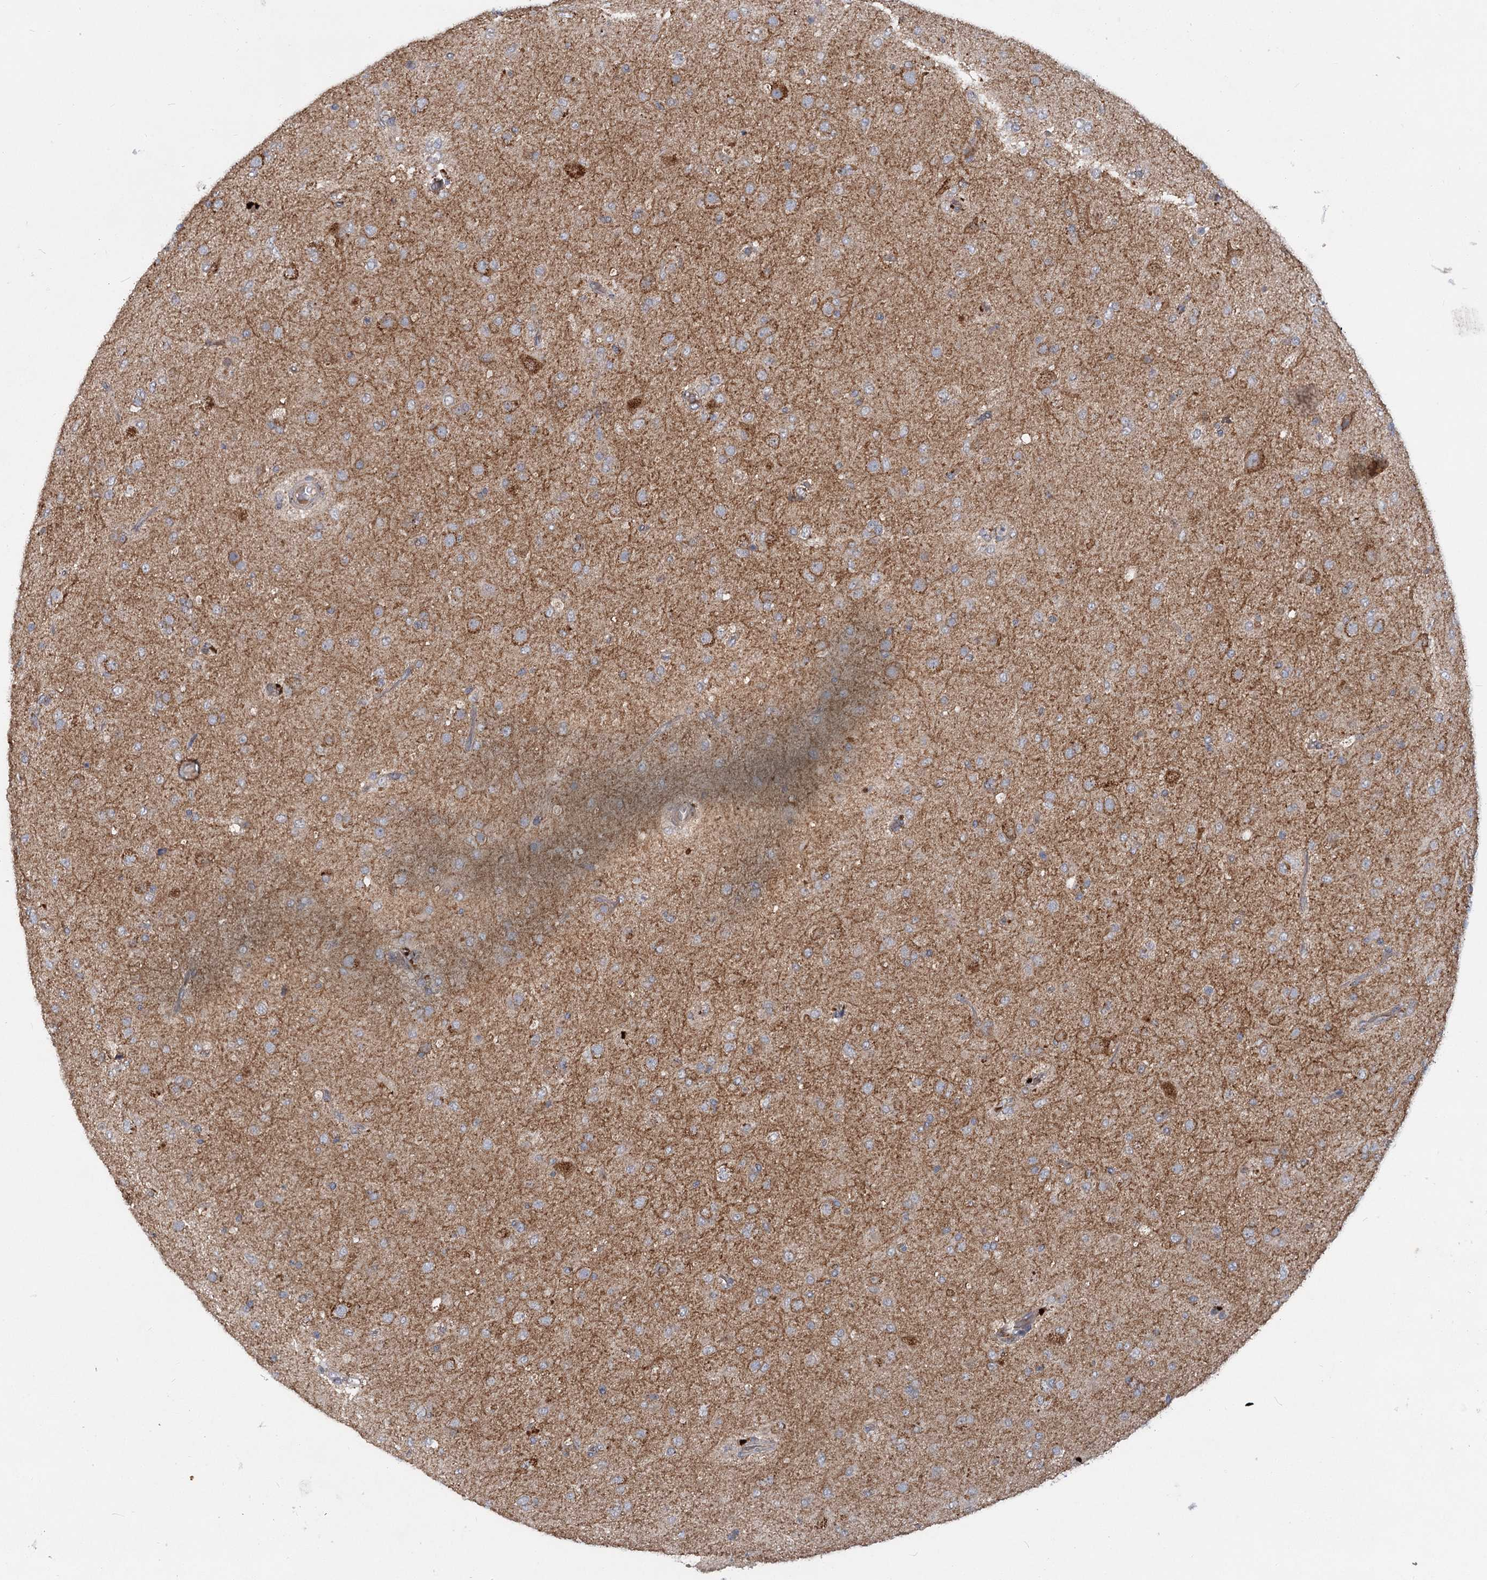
{"staining": {"intensity": "moderate", "quantity": "<25%", "location": "cytoplasmic/membranous"}, "tissue": "glioma", "cell_type": "Tumor cells", "image_type": "cancer", "snomed": [{"axis": "morphology", "description": "Glioma, malignant, Low grade"}, {"axis": "topography", "description": "Brain"}], "caption": "Immunohistochemical staining of malignant low-grade glioma demonstrates low levels of moderate cytoplasmic/membranous staining in approximately <25% of tumor cells.", "gene": "PYROXD2", "patient": {"sex": "male", "age": 65}}